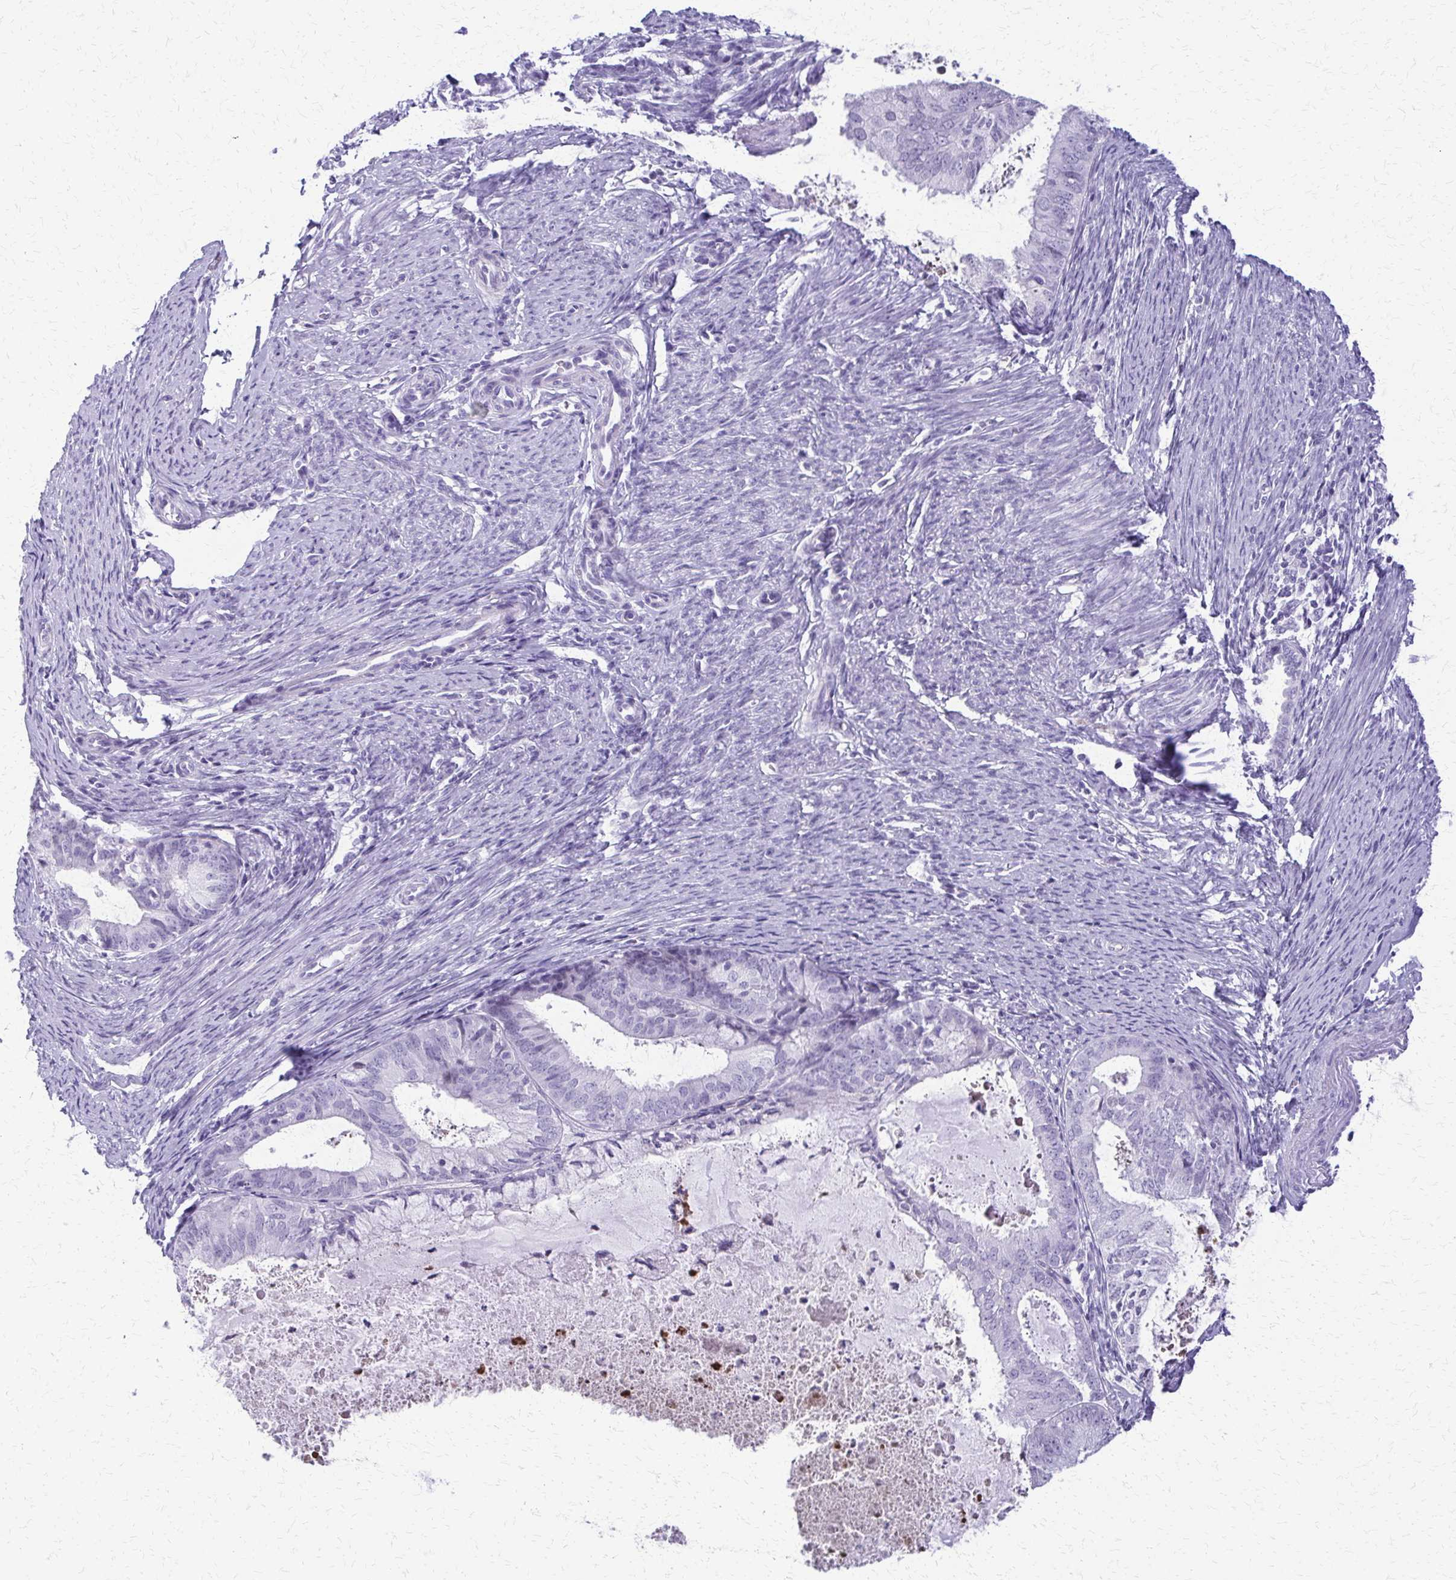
{"staining": {"intensity": "negative", "quantity": "none", "location": "none"}, "tissue": "endometrial cancer", "cell_type": "Tumor cells", "image_type": "cancer", "snomed": [{"axis": "morphology", "description": "Adenocarcinoma, NOS"}, {"axis": "topography", "description": "Endometrium"}], "caption": "Immunohistochemistry (IHC) photomicrograph of neoplastic tissue: endometrial cancer (adenocarcinoma) stained with DAB (3,3'-diaminobenzidine) shows no significant protein positivity in tumor cells.", "gene": "FAM162B", "patient": {"sex": "female", "age": 57}}